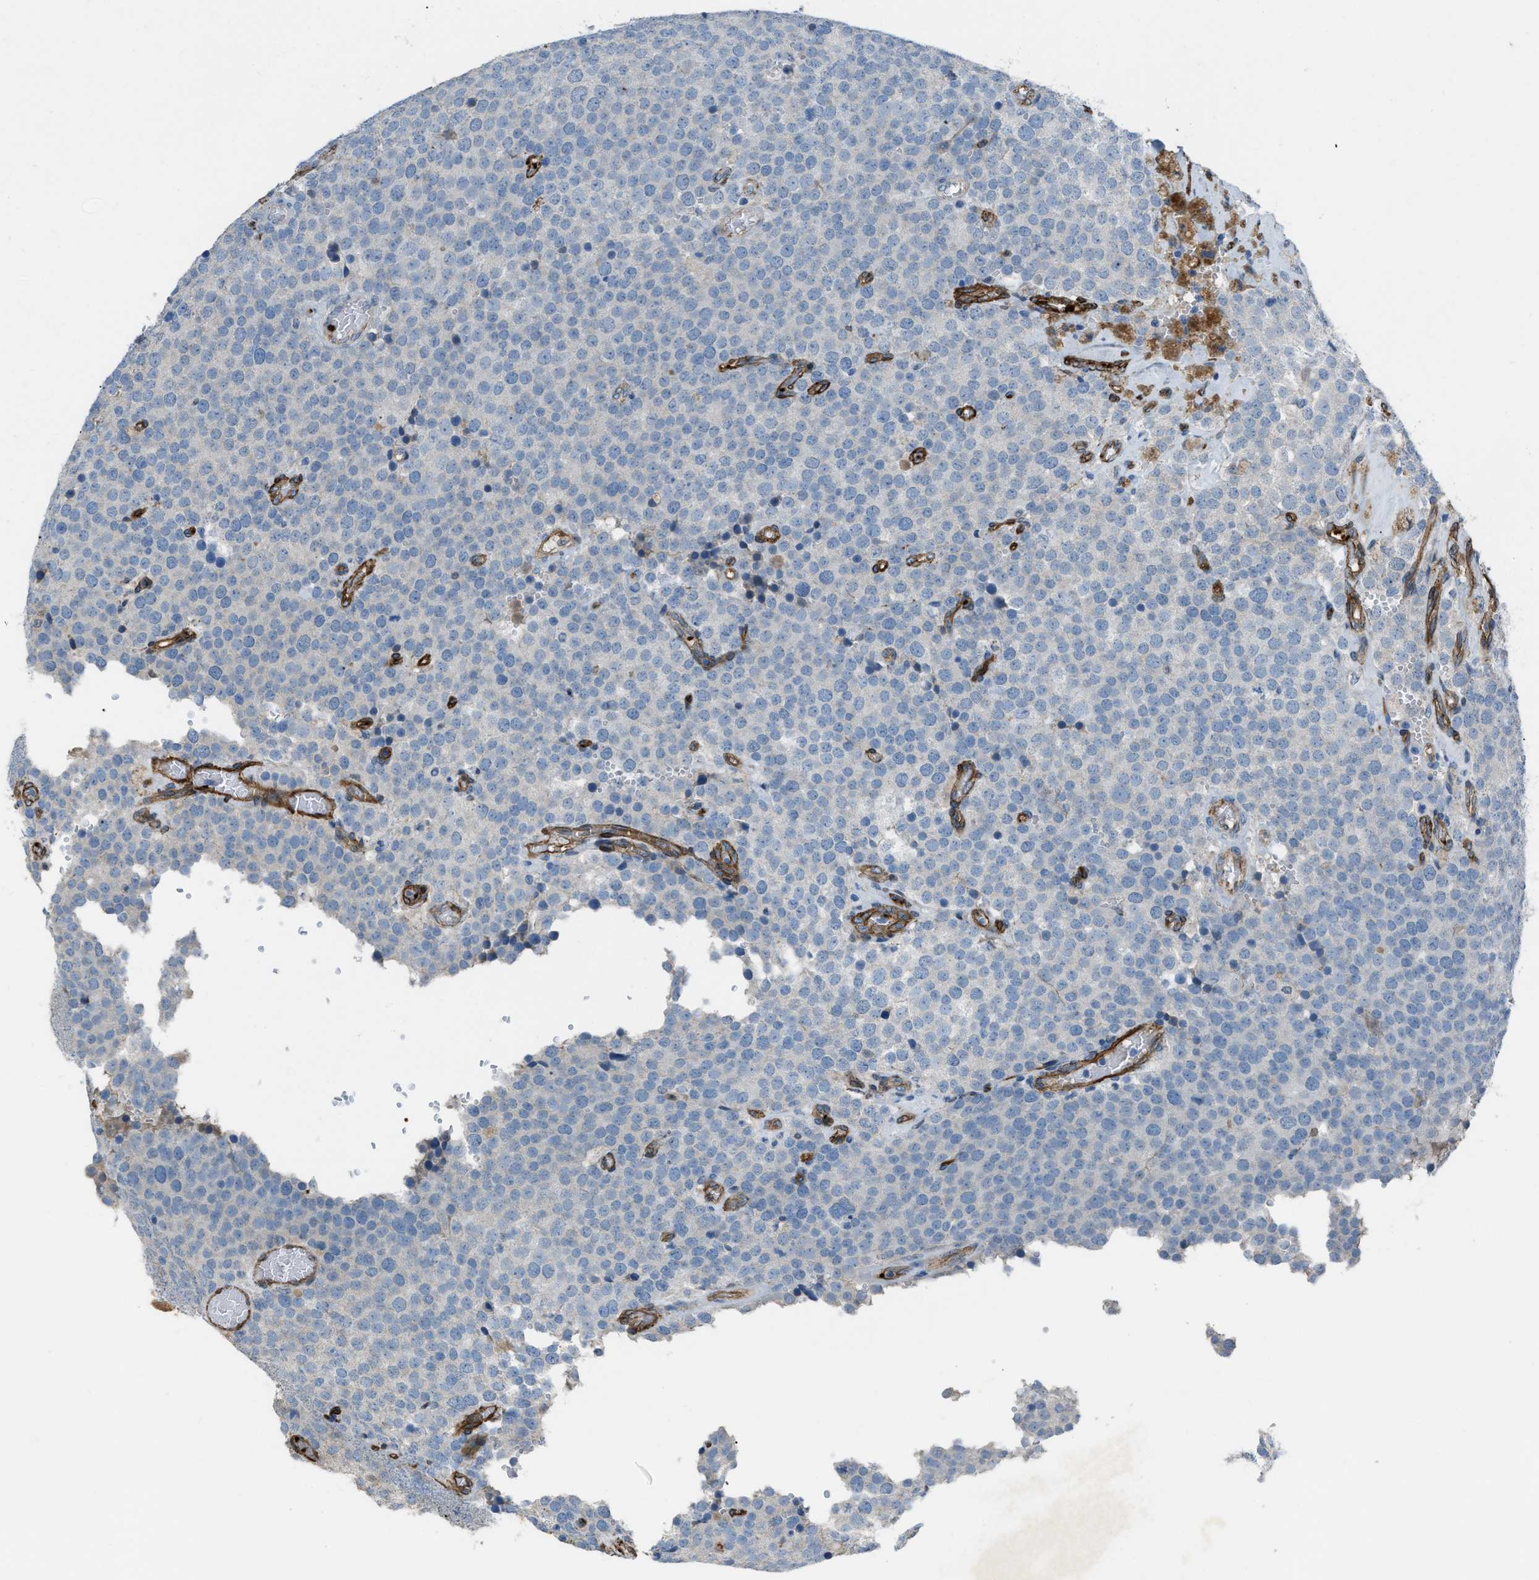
{"staining": {"intensity": "negative", "quantity": "none", "location": "none"}, "tissue": "testis cancer", "cell_type": "Tumor cells", "image_type": "cancer", "snomed": [{"axis": "morphology", "description": "Normal tissue, NOS"}, {"axis": "morphology", "description": "Seminoma, NOS"}, {"axis": "topography", "description": "Testis"}], "caption": "Protein analysis of testis seminoma exhibits no significant positivity in tumor cells.", "gene": "SLC22A15", "patient": {"sex": "male", "age": 71}}